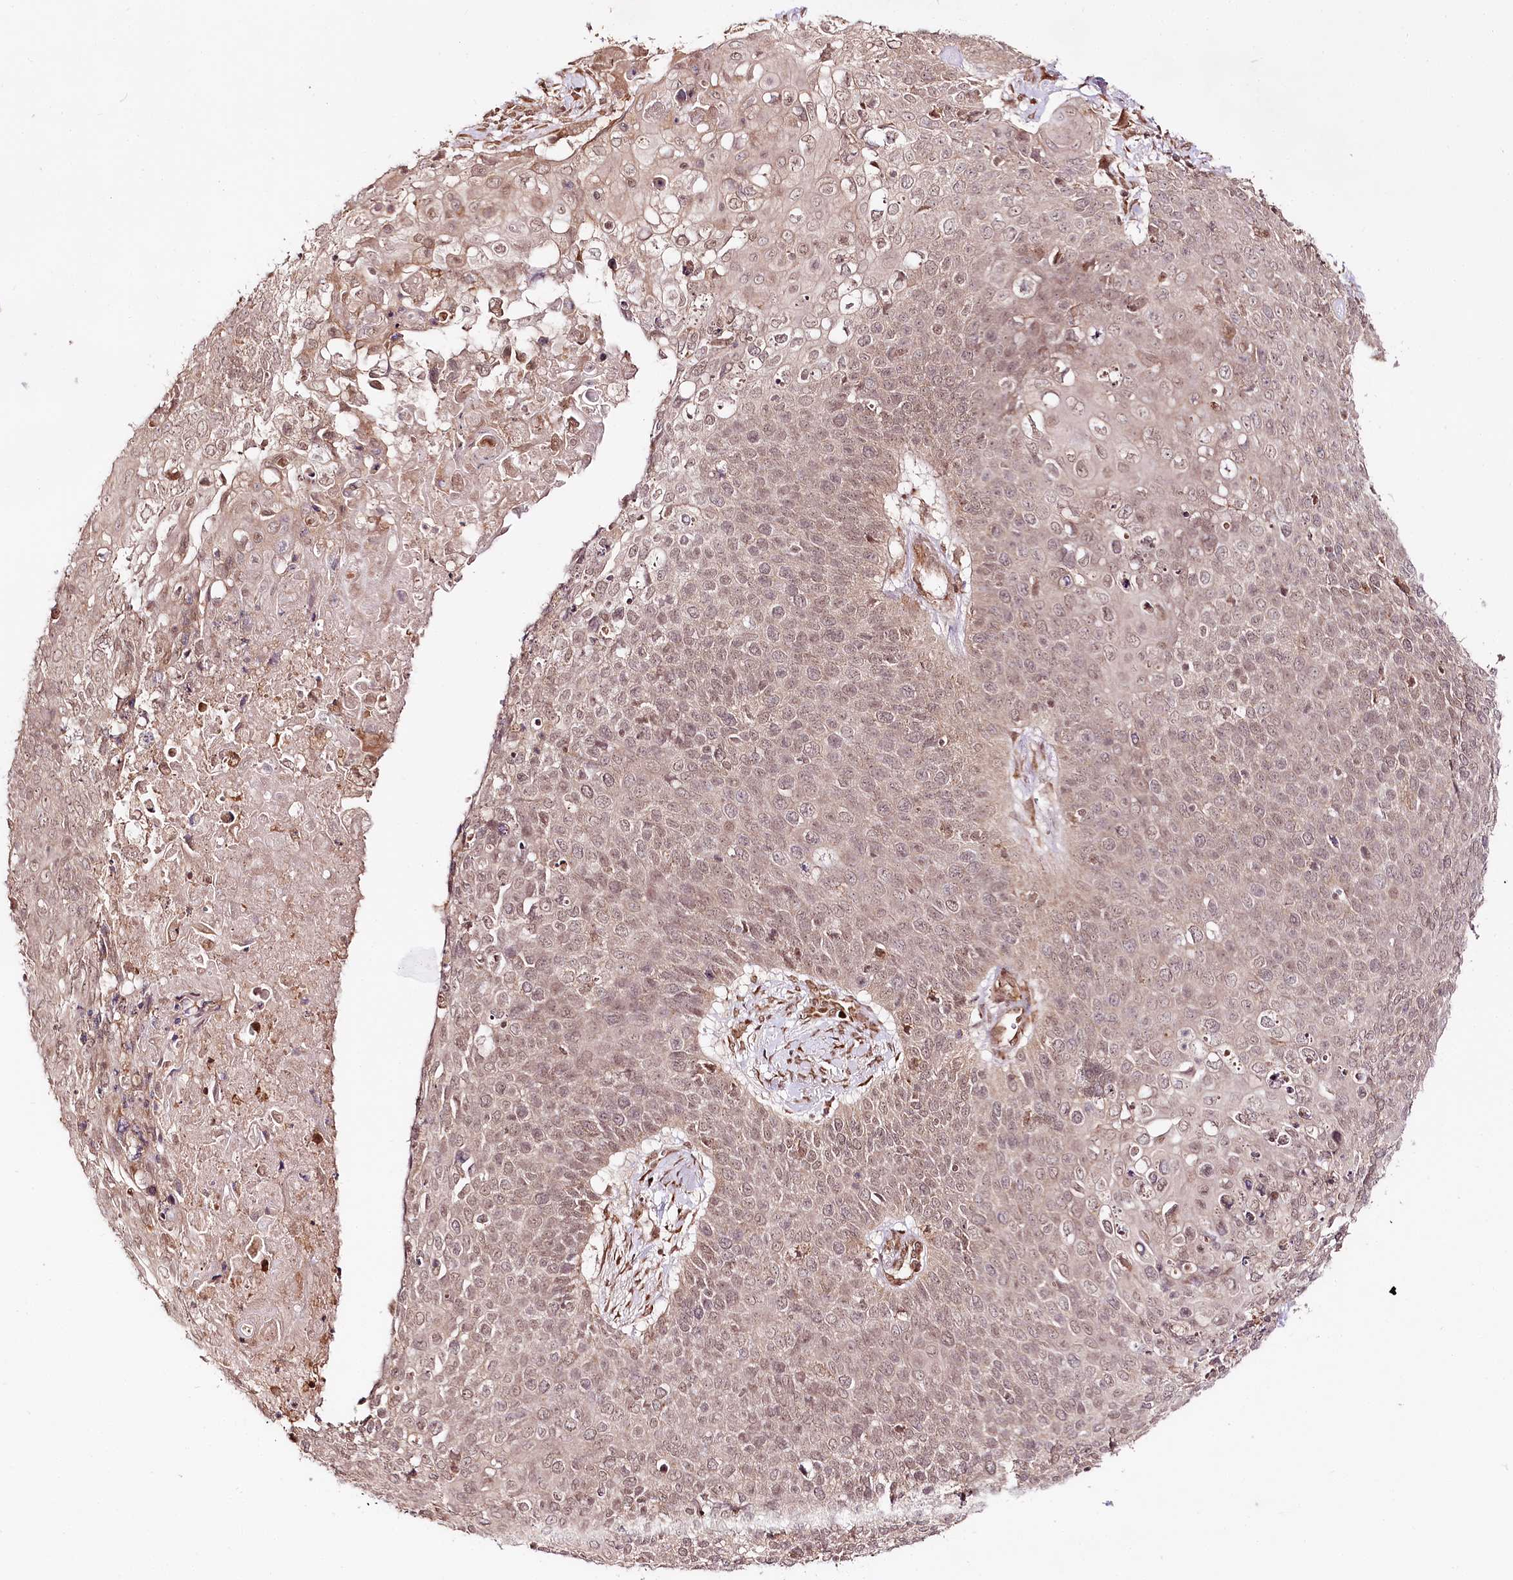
{"staining": {"intensity": "weak", "quantity": "25%-75%", "location": "nuclear"}, "tissue": "cervical cancer", "cell_type": "Tumor cells", "image_type": "cancer", "snomed": [{"axis": "morphology", "description": "Squamous cell carcinoma, NOS"}, {"axis": "topography", "description": "Cervix"}], "caption": "The photomicrograph exhibits a brown stain indicating the presence of a protein in the nuclear of tumor cells in cervical cancer.", "gene": "ENSG00000144785", "patient": {"sex": "female", "age": 39}}